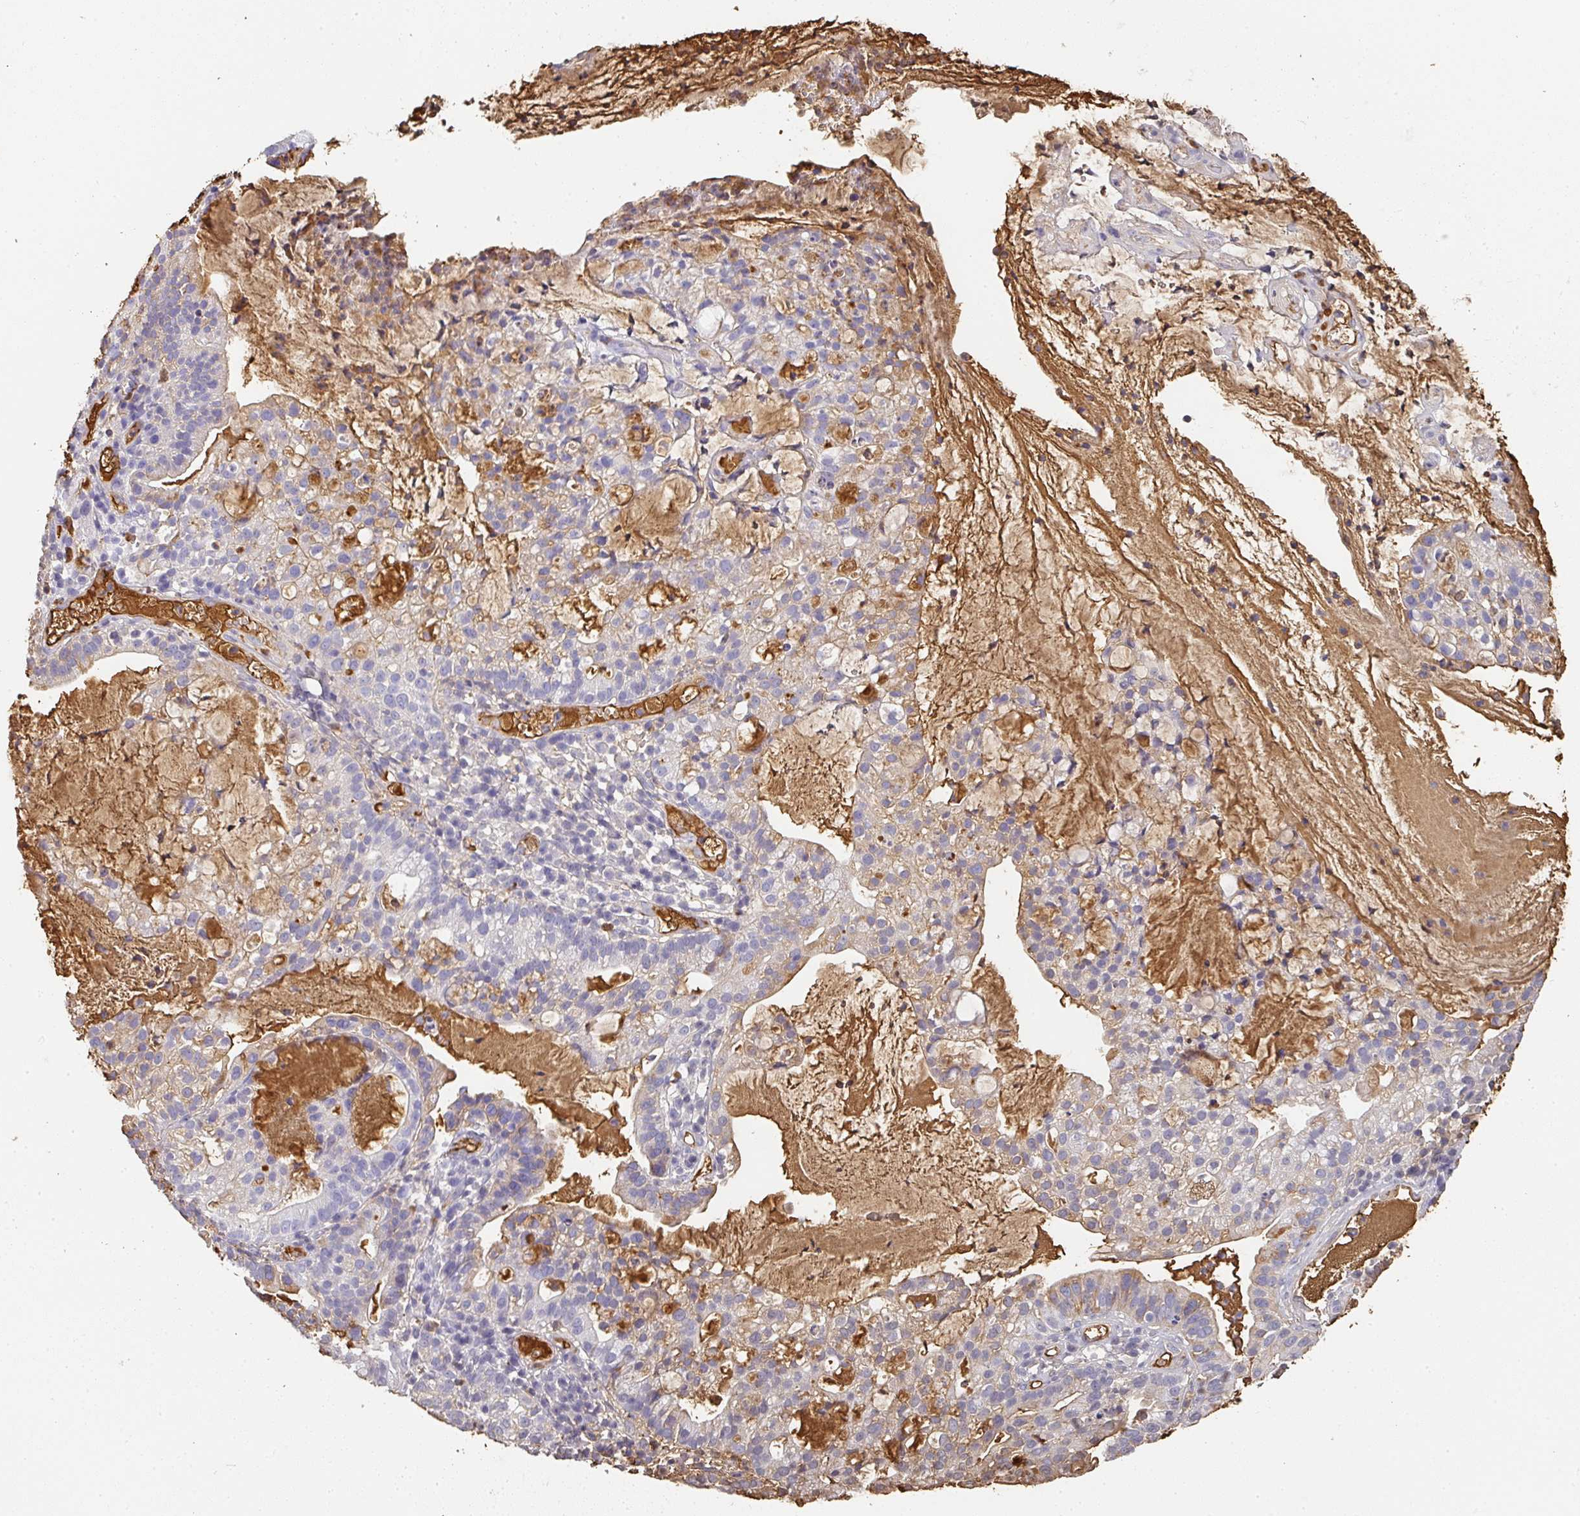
{"staining": {"intensity": "weak", "quantity": "<25%", "location": "cytoplasmic/membranous"}, "tissue": "cervical cancer", "cell_type": "Tumor cells", "image_type": "cancer", "snomed": [{"axis": "morphology", "description": "Adenocarcinoma, NOS"}, {"axis": "topography", "description": "Cervix"}], "caption": "Tumor cells show no significant protein expression in cervical cancer (adenocarcinoma). (DAB (3,3'-diaminobenzidine) immunohistochemistry with hematoxylin counter stain).", "gene": "ALB", "patient": {"sex": "female", "age": 41}}